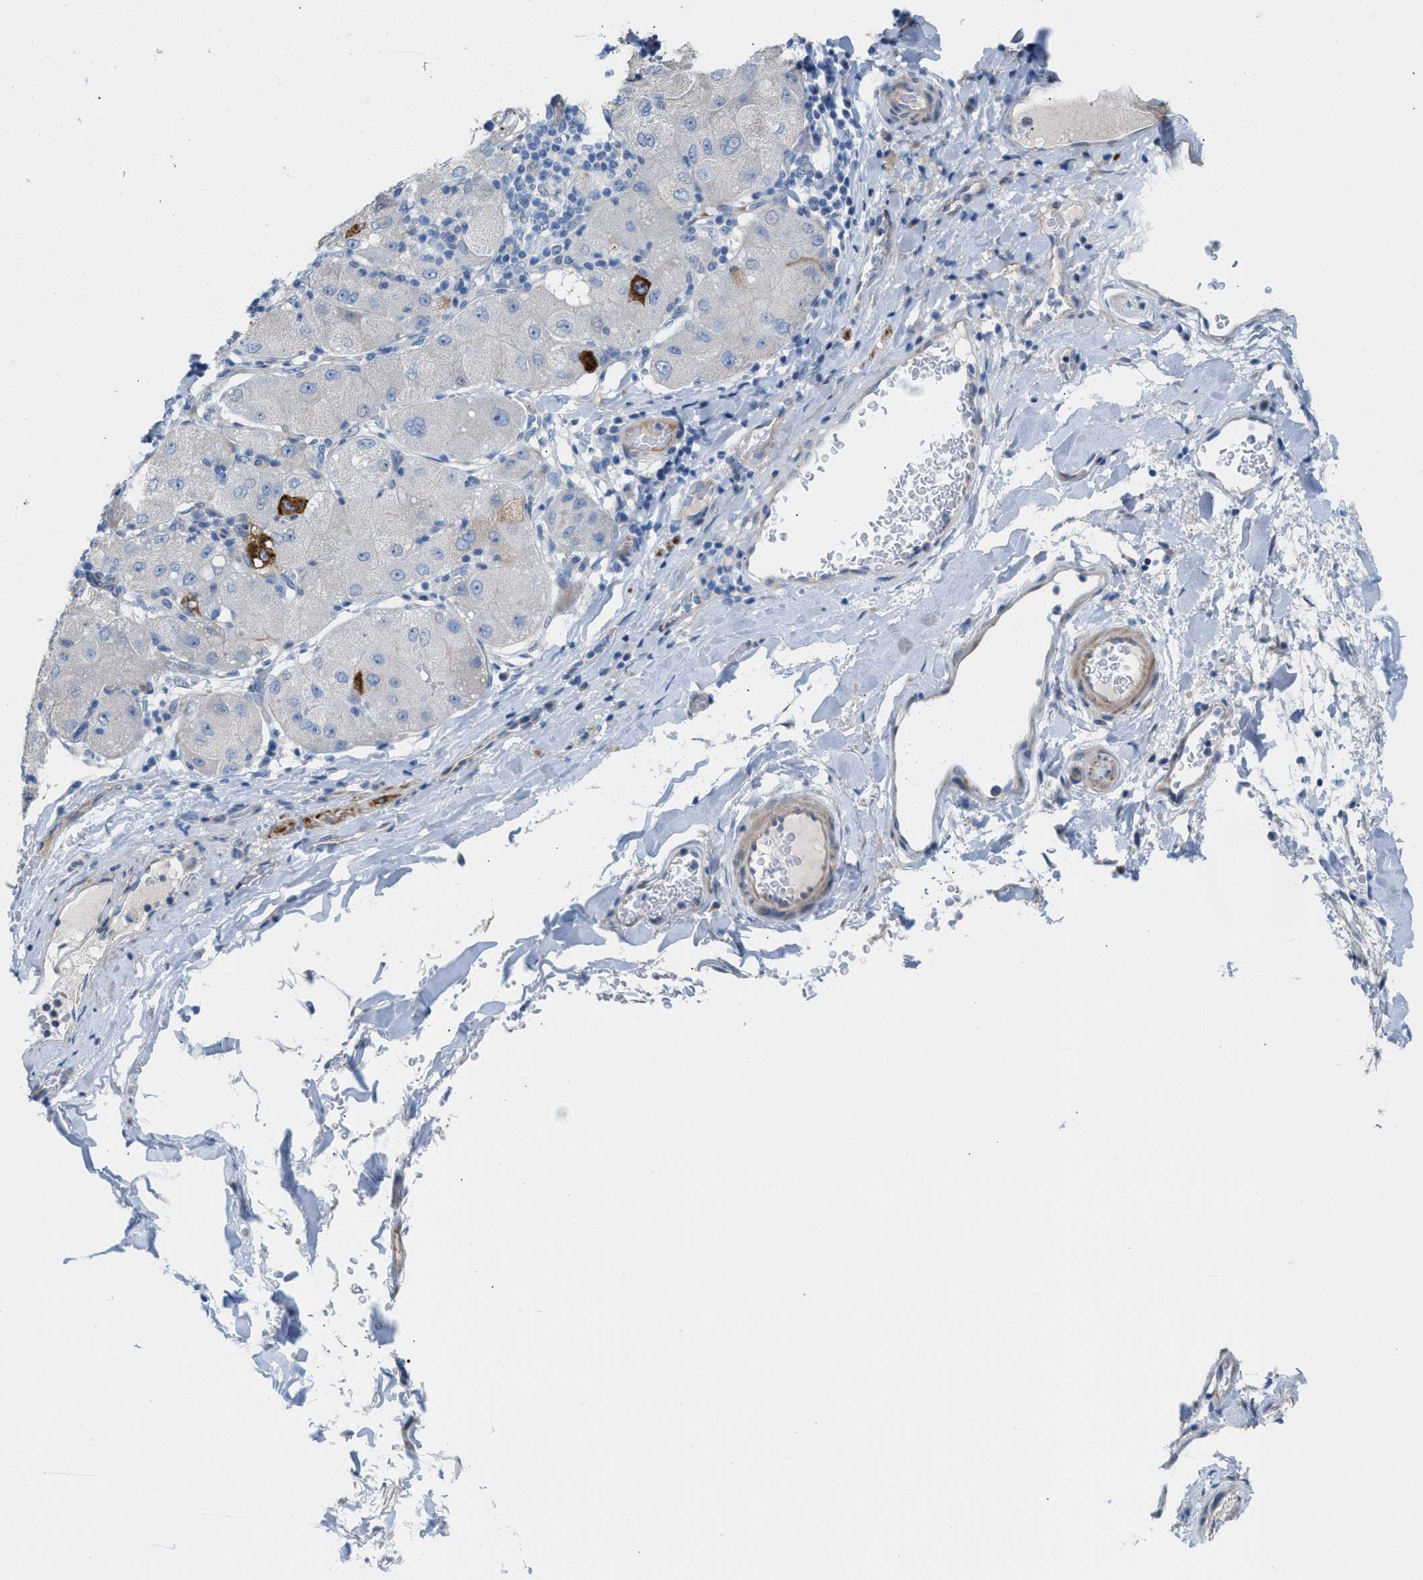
{"staining": {"intensity": "strong", "quantity": "<25%", "location": "cytoplasmic/membranous"}, "tissue": "liver cancer", "cell_type": "Tumor cells", "image_type": "cancer", "snomed": [{"axis": "morphology", "description": "Carcinoma, Hepatocellular, NOS"}, {"axis": "topography", "description": "Liver"}], "caption": "Tumor cells reveal strong cytoplasmic/membranous positivity in approximately <25% of cells in liver cancer (hepatocellular carcinoma). (DAB IHC with brightfield microscopy, high magnification).", "gene": "MPP3", "patient": {"sex": "male", "age": 80}}